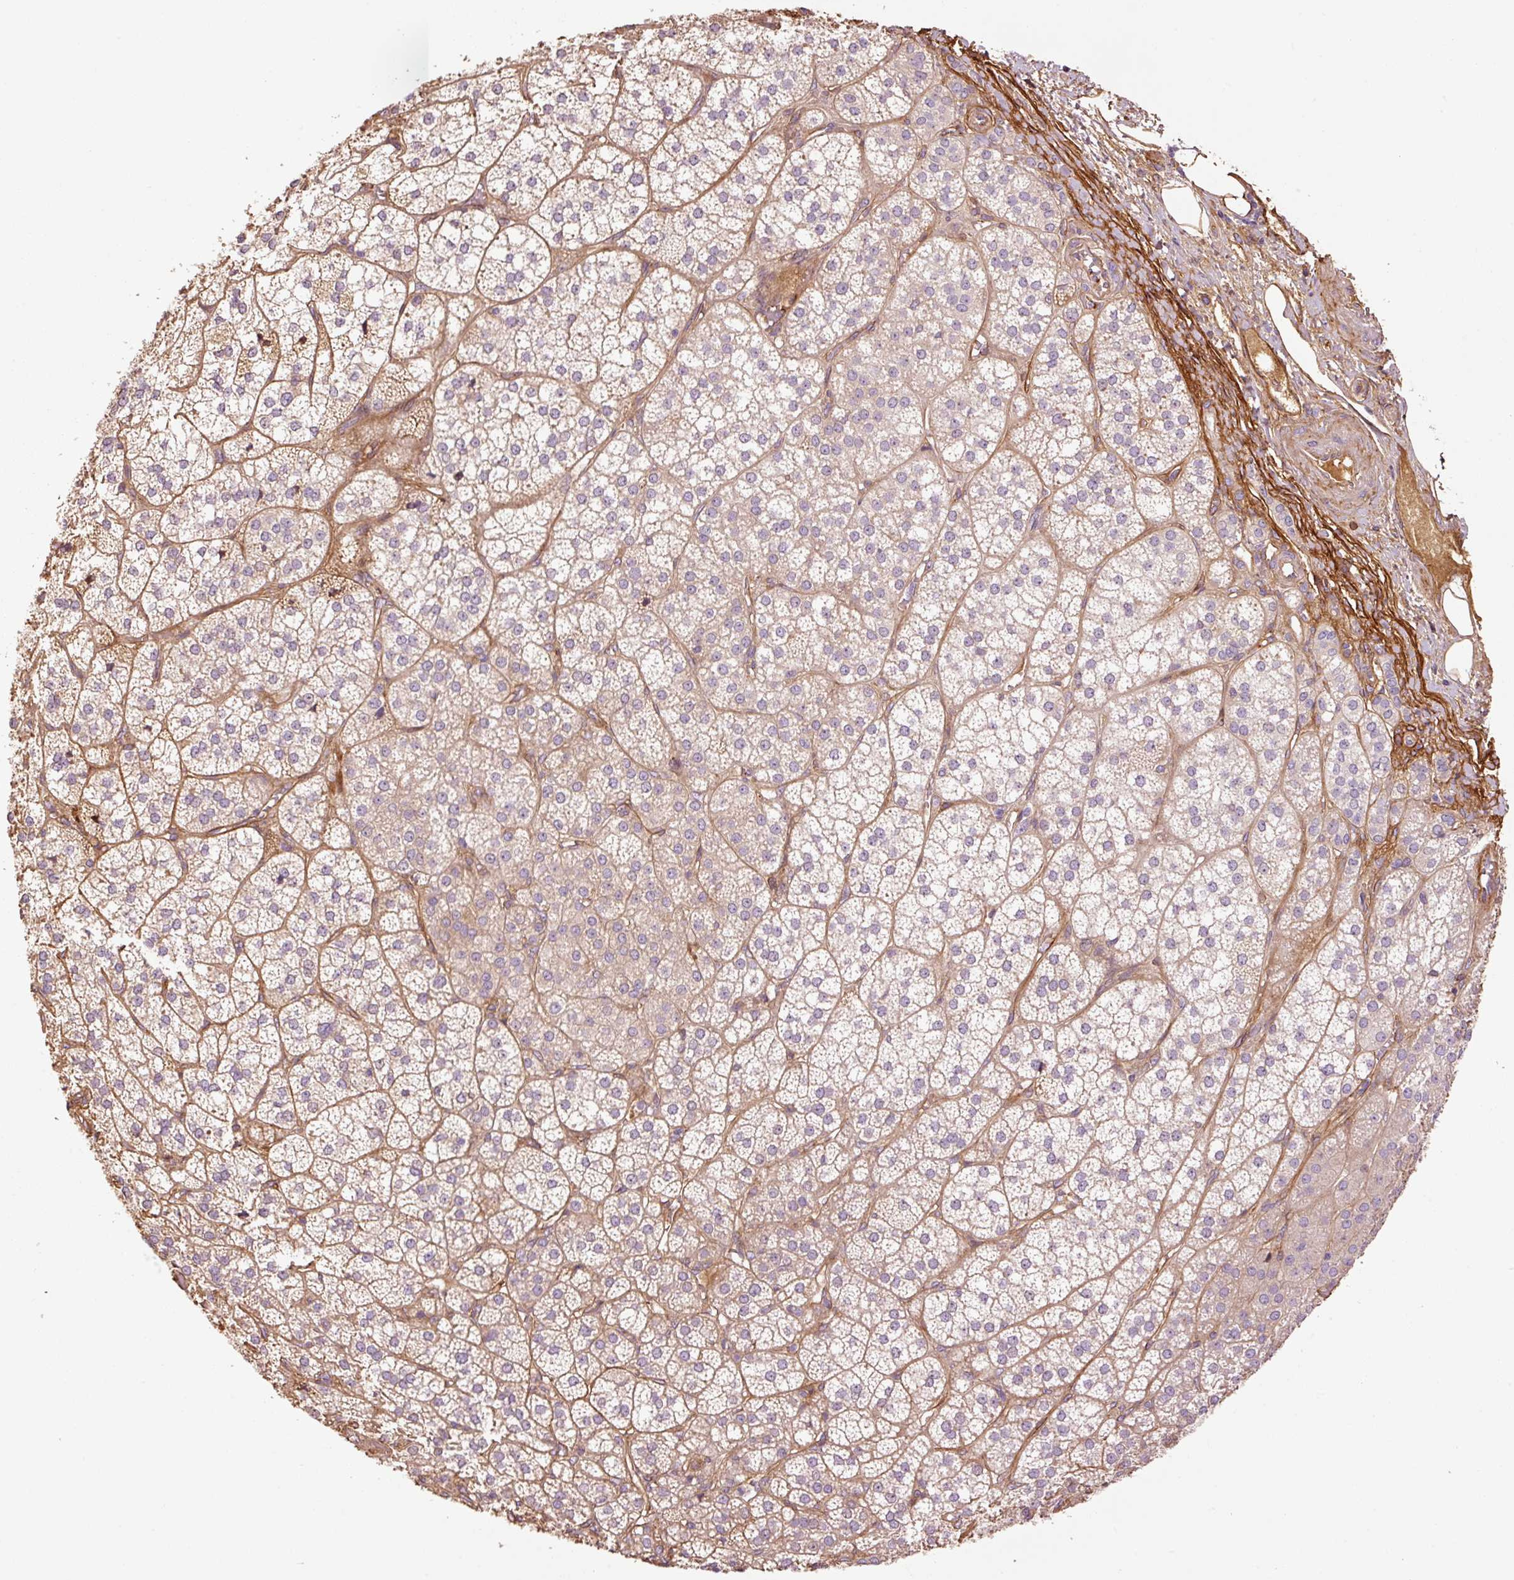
{"staining": {"intensity": "negative", "quantity": "none", "location": "none"}, "tissue": "adrenal gland", "cell_type": "Glandular cells", "image_type": "normal", "snomed": [{"axis": "morphology", "description": "Normal tissue, NOS"}, {"axis": "topography", "description": "Adrenal gland"}], "caption": "High power microscopy histopathology image of an immunohistochemistry (IHC) image of normal adrenal gland, revealing no significant positivity in glandular cells. (Stains: DAB immunohistochemistry (IHC) with hematoxylin counter stain, Microscopy: brightfield microscopy at high magnification).", "gene": "NID2", "patient": {"sex": "female", "age": 60}}